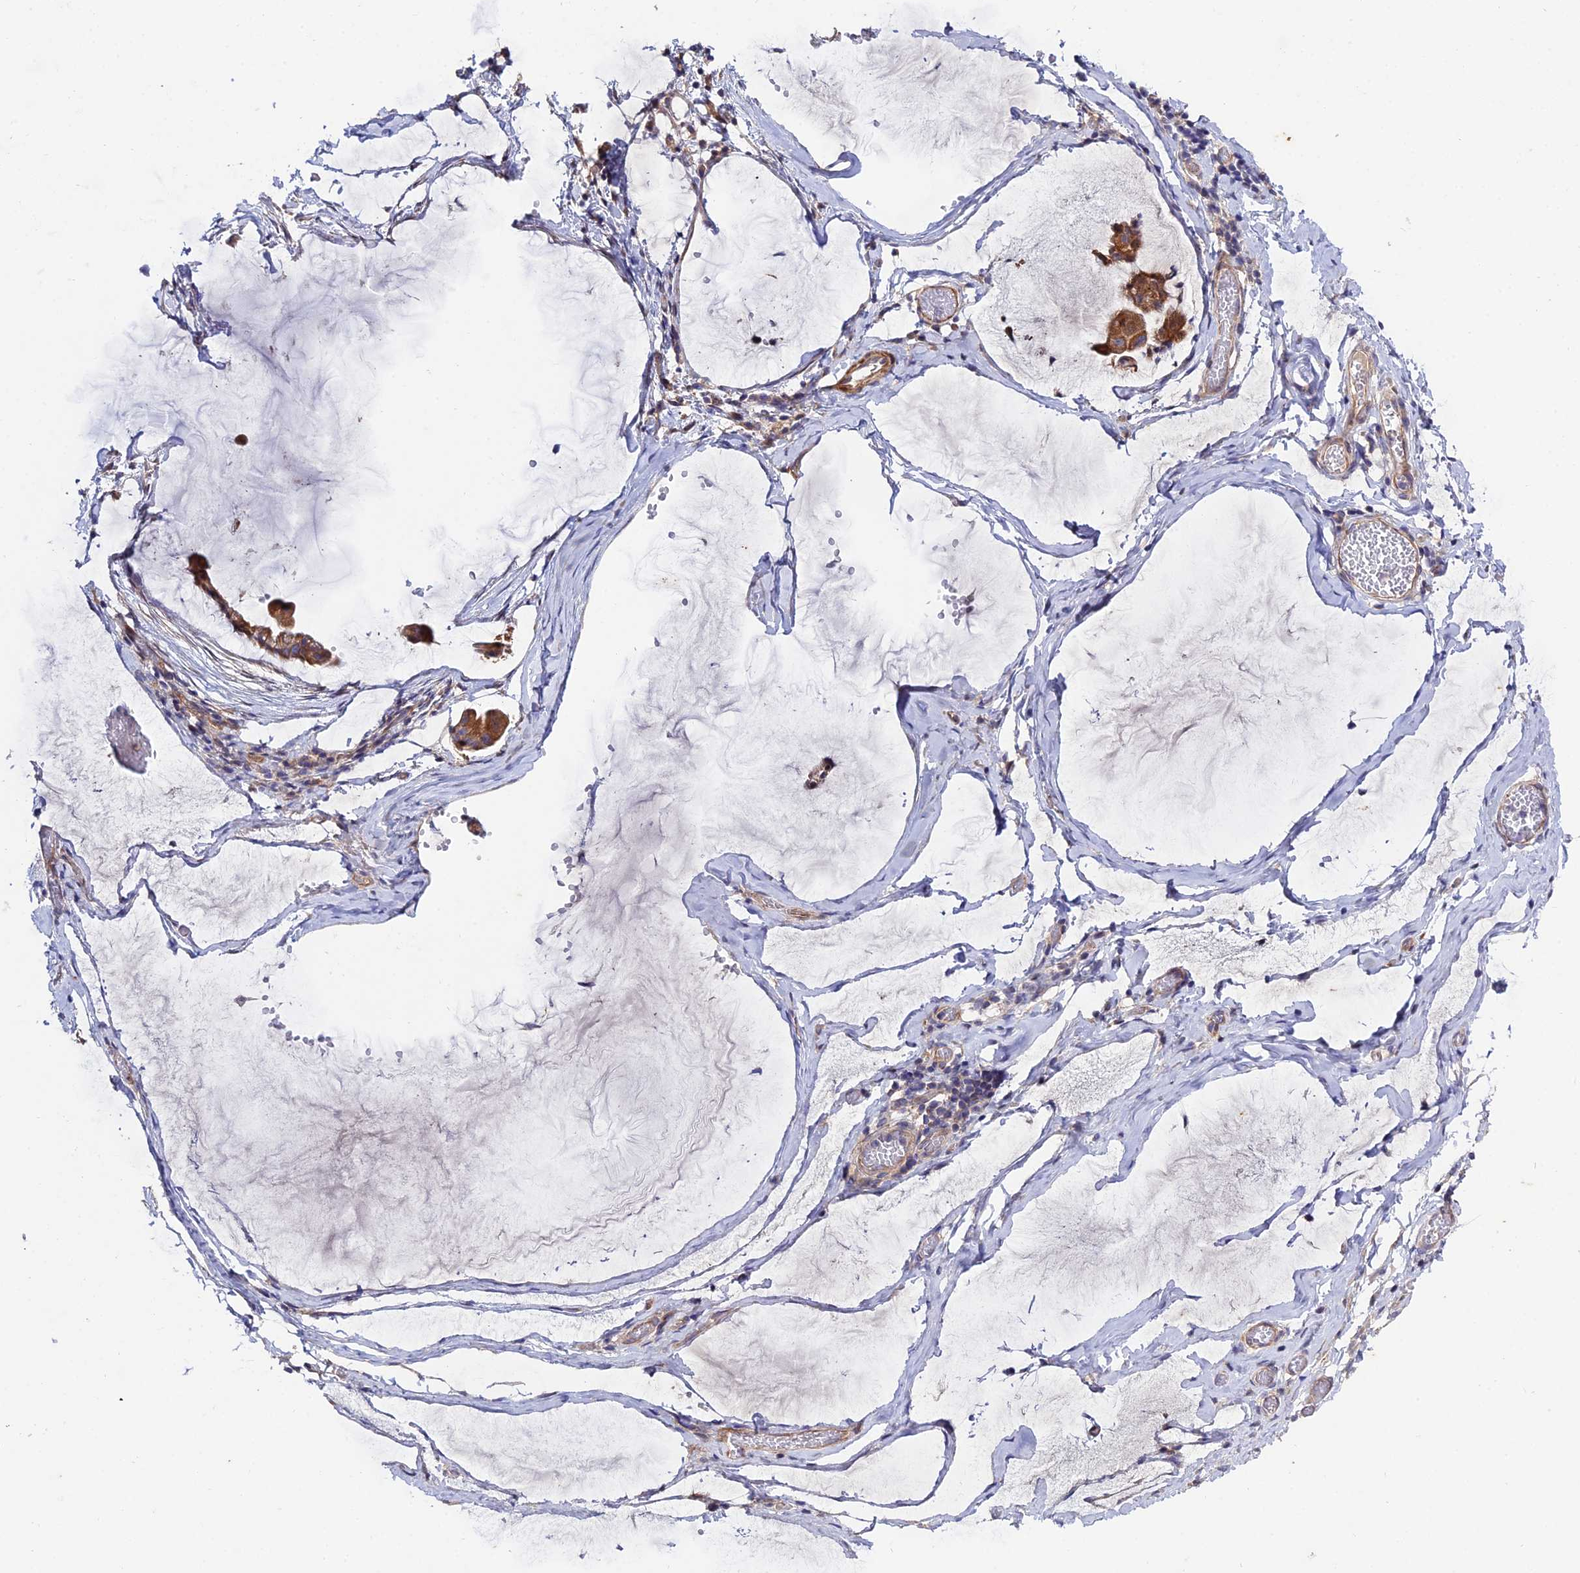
{"staining": {"intensity": "moderate", "quantity": ">75%", "location": "cytoplasmic/membranous"}, "tissue": "ovarian cancer", "cell_type": "Tumor cells", "image_type": "cancer", "snomed": [{"axis": "morphology", "description": "Cystadenocarcinoma, mucinous, NOS"}, {"axis": "topography", "description": "Ovary"}], "caption": "Ovarian mucinous cystadenocarcinoma stained for a protein reveals moderate cytoplasmic/membranous positivity in tumor cells.", "gene": "ARL6IP1", "patient": {"sex": "female", "age": 73}}